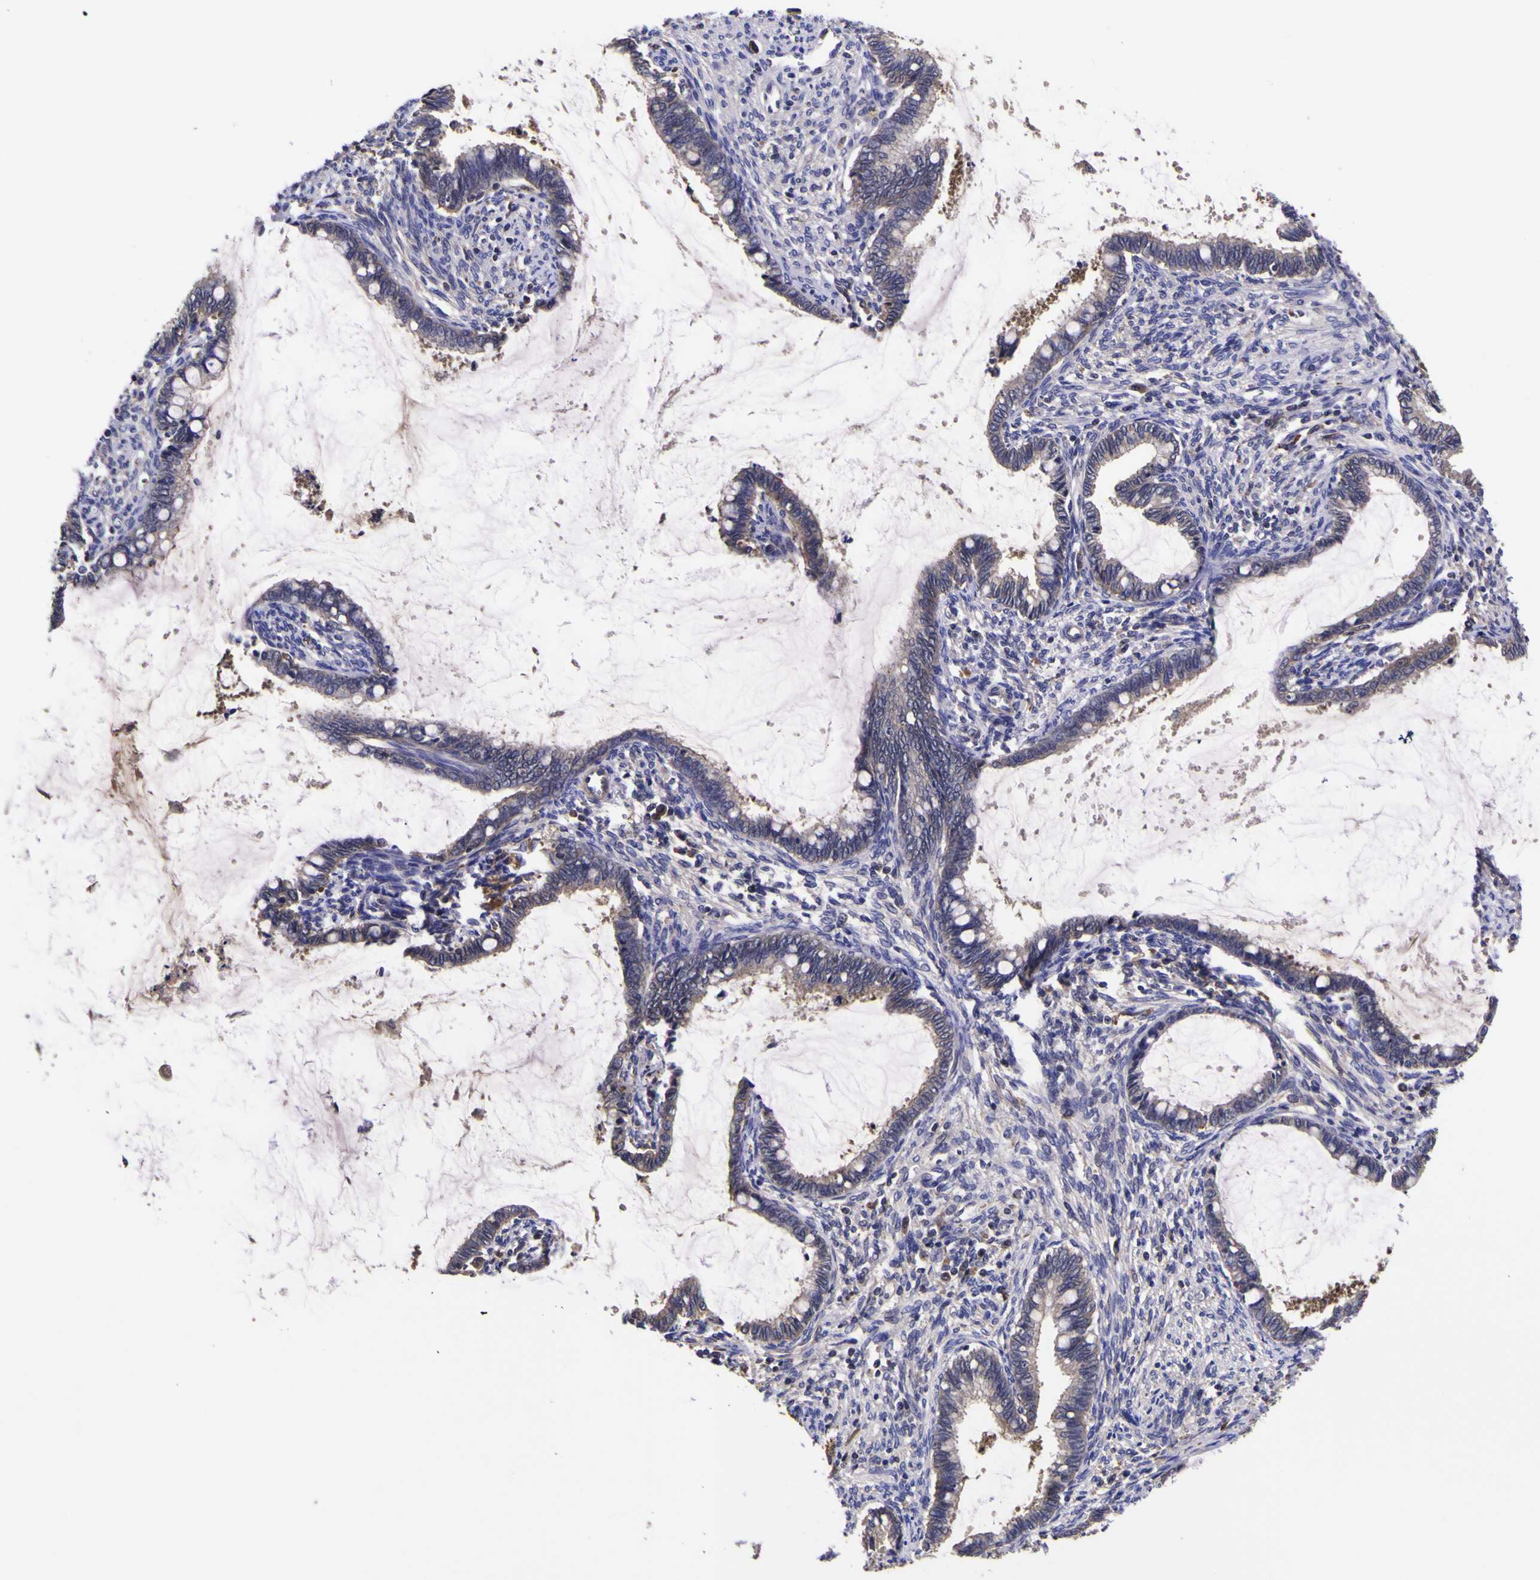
{"staining": {"intensity": "negative", "quantity": "none", "location": "none"}, "tissue": "cervical cancer", "cell_type": "Tumor cells", "image_type": "cancer", "snomed": [{"axis": "morphology", "description": "Adenocarcinoma, NOS"}, {"axis": "topography", "description": "Cervix"}], "caption": "IHC of human cervical adenocarcinoma reveals no positivity in tumor cells.", "gene": "MAPK14", "patient": {"sex": "female", "age": 44}}